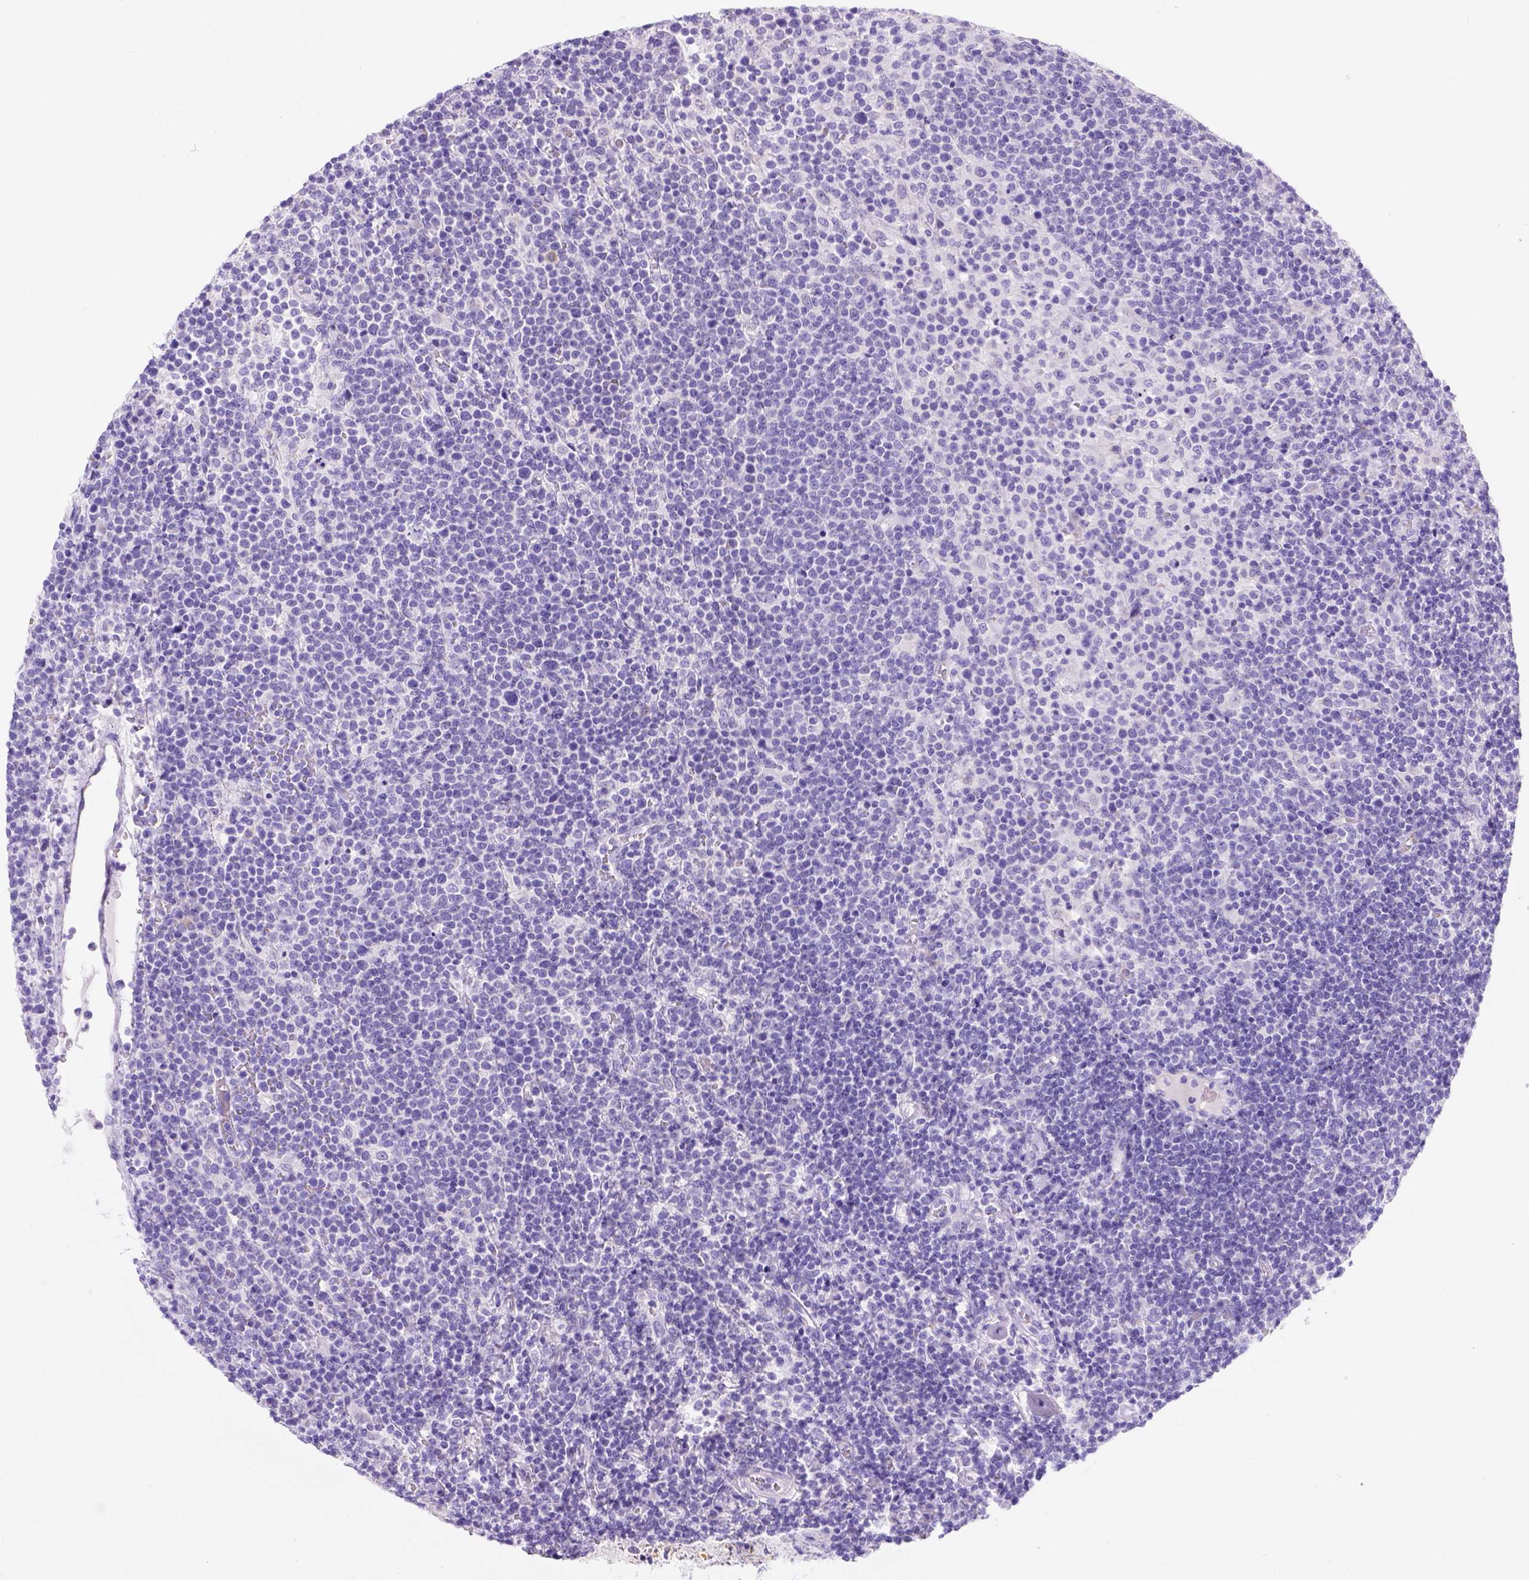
{"staining": {"intensity": "negative", "quantity": "none", "location": "none"}, "tissue": "lymphoma", "cell_type": "Tumor cells", "image_type": "cancer", "snomed": [{"axis": "morphology", "description": "Malignant lymphoma, non-Hodgkin's type, High grade"}, {"axis": "topography", "description": "Lymph node"}], "caption": "Tumor cells show no significant protein positivity in malignant lymphoma, non-Hodgkin's type (high-grade).", "gene": "PHF7", "patient": {"sex": "male", "age": 61}}